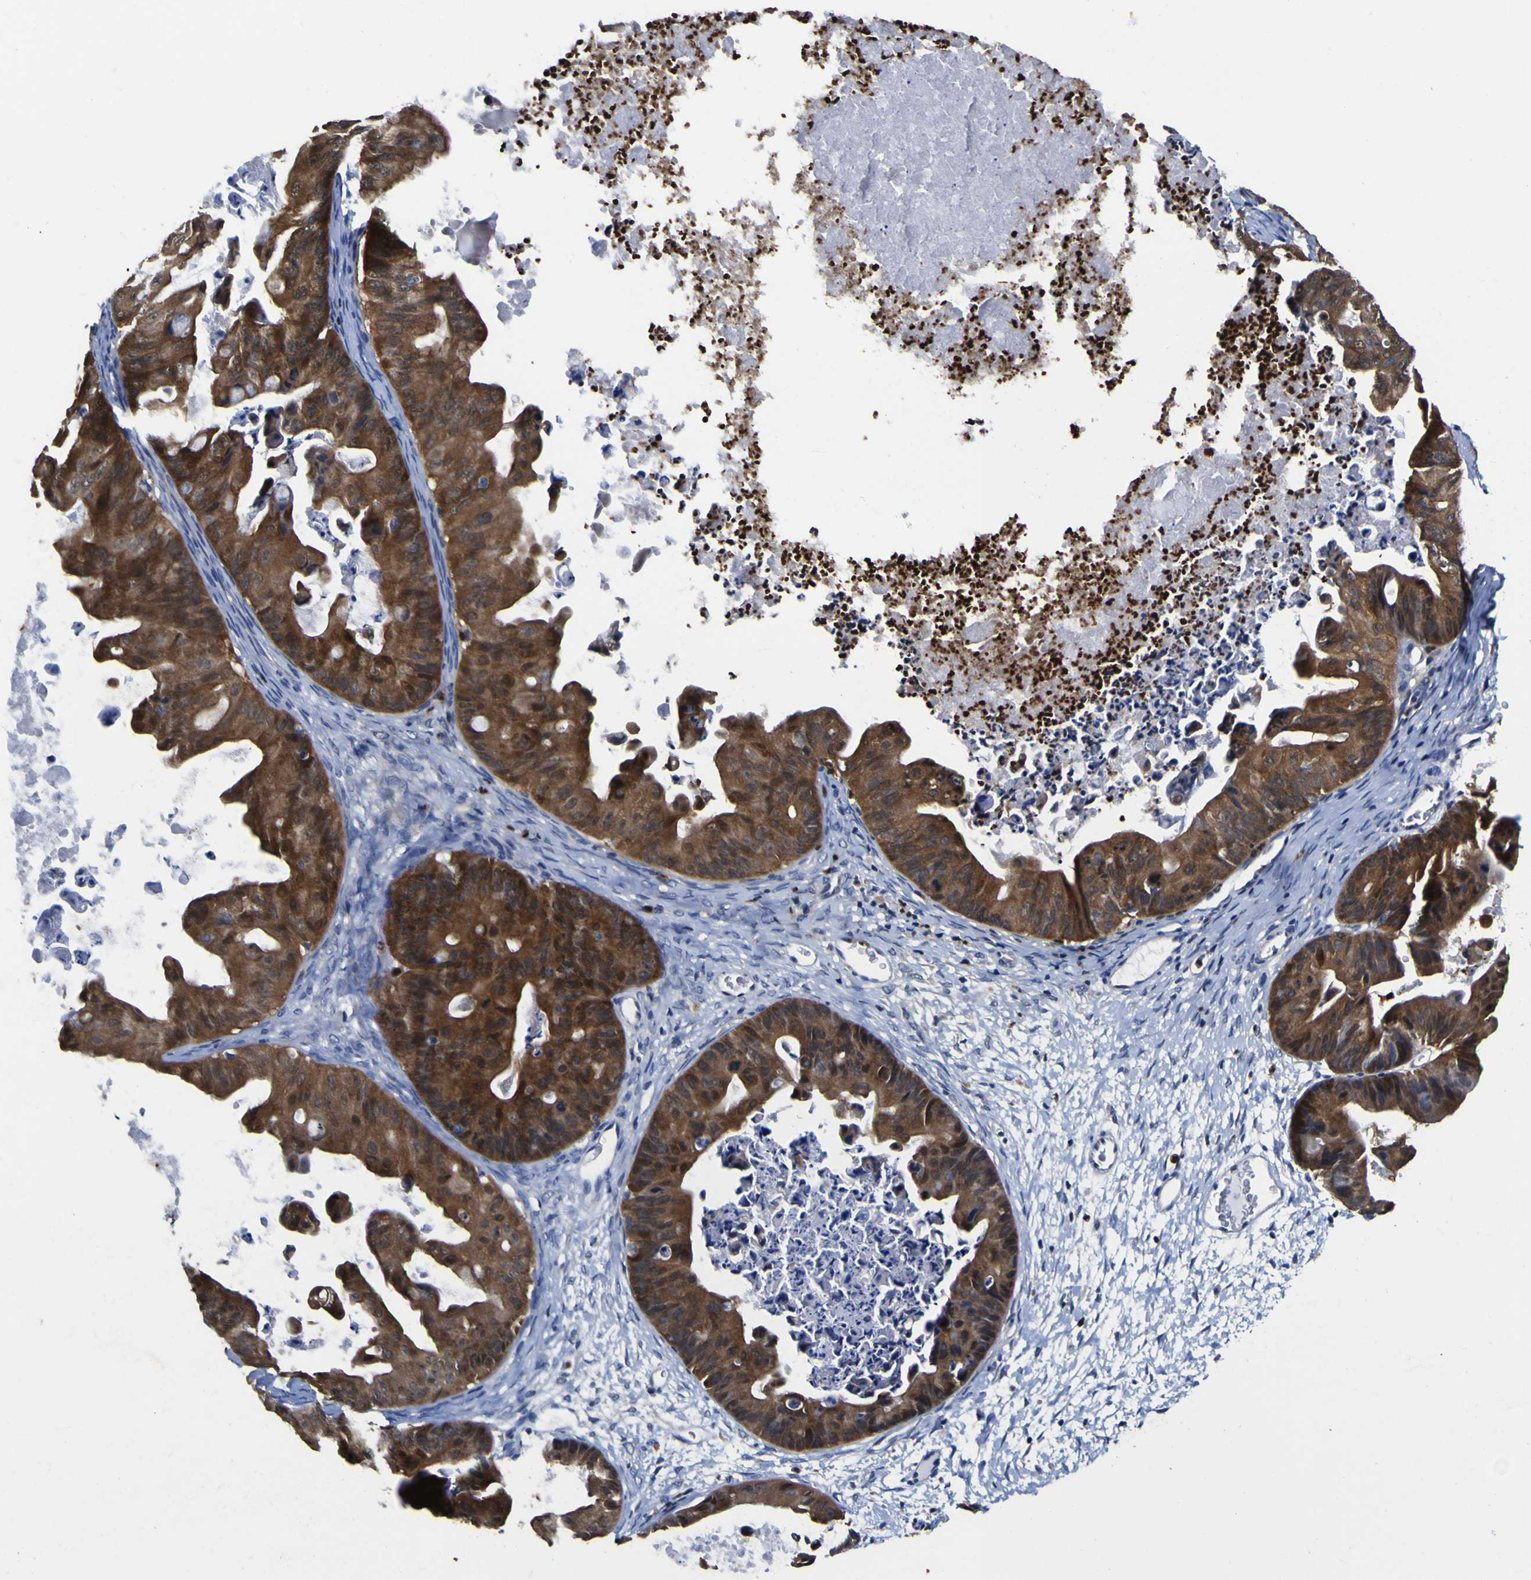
{"staining": {"intensity": "strong", "quantity": ">75%", "location": "cytoplasmic/membranous"}, "tissue": "ovarian cancer", "cell_type": "Tumor cells", "image_type": "cancer", "snomed": [{"axis": "morphology", "description": "Cystadenocarcinoma, mucinous, NOS"}, {"axis": "topography", "description": "Ovary"}], "caption": "Protein analysis of mucinous cystadenocarcinoma (ovarian) tissue shows strong cytoplasmic/membranous positivity in approximately >75% of tumor cells.", "gene": "CASP6", "patient": {"sex": "female", "age": 37}}